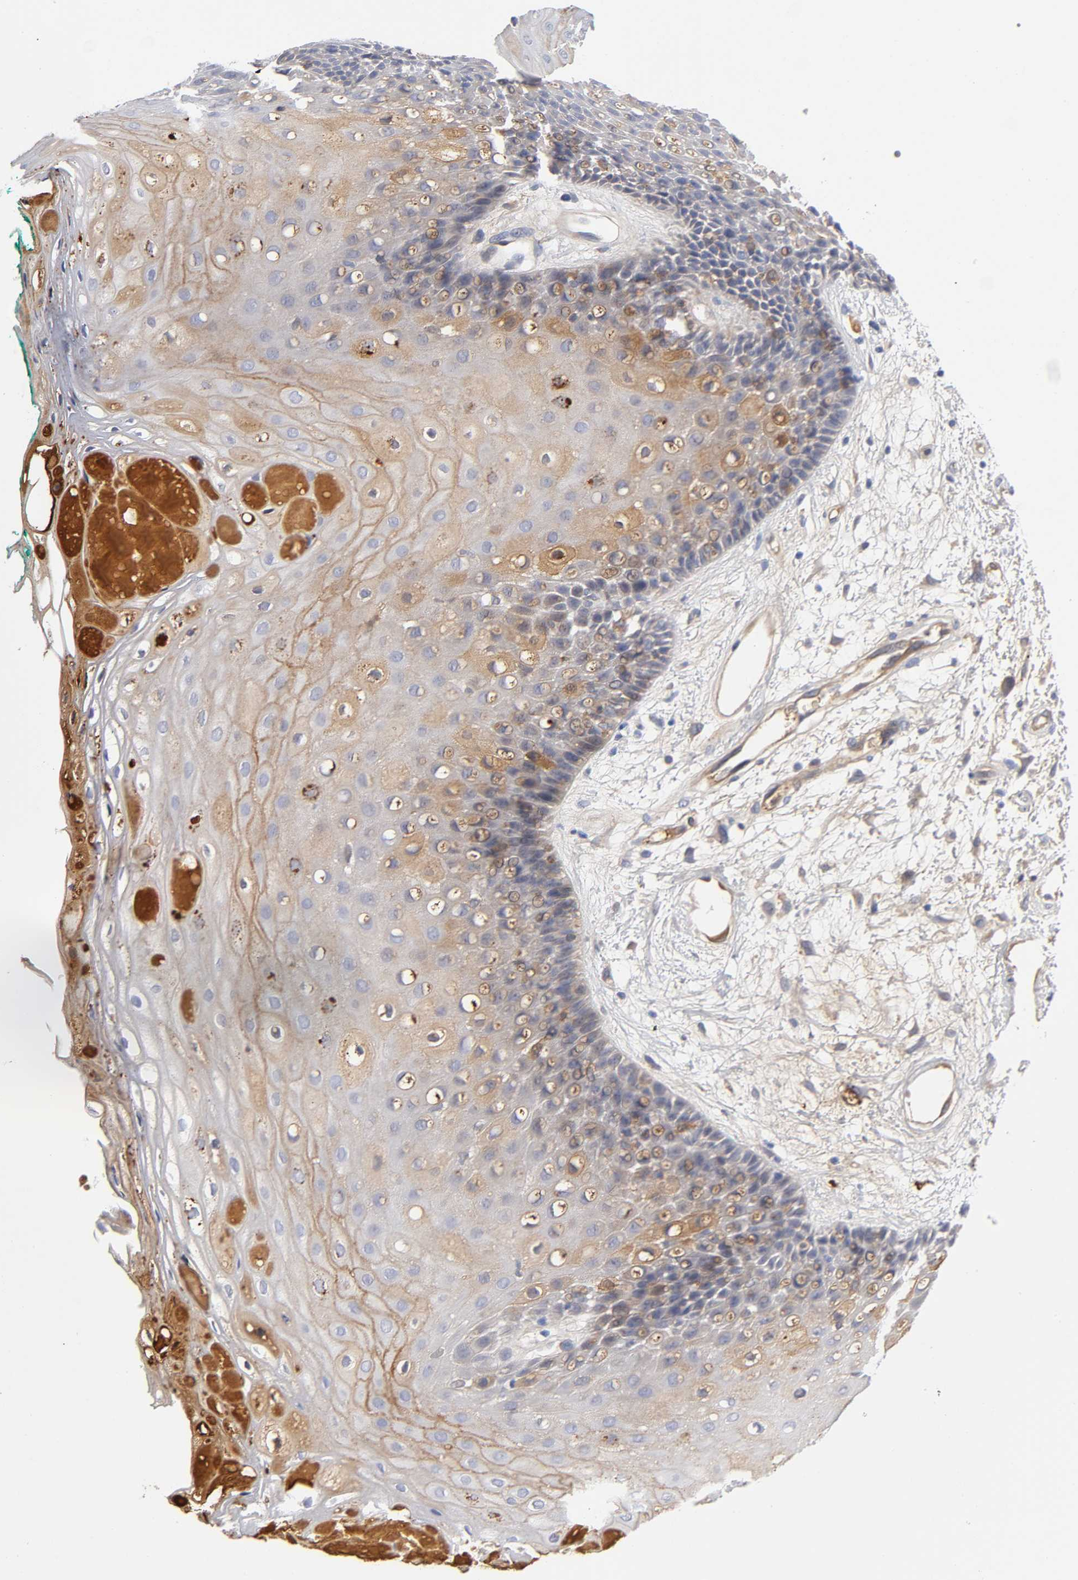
{"staining": {"intensity": "weak", "quantity": ">75%", "location": "cytoplasmic/membranous"}, "tissue": "oral mucosa", "cell_type": "Squamous epithelial cells", "image_type": "normal", "snomed": [{"axis": "morphology", "description": "Normal tissue, NOS"}, {"axis": "morphology", "description": "Squamous cell carcinoma, NOS"}, {"axis": "topography", "description": "Skeletal muscle"}, {"axis": "topography", "description": "Oral tissue"}, {"axis": "topography", "description": "Head-Neck"}], "caption": "Immunohistochemical staining of normal human oral mucosa demonstrates >75% levels of weak cytoplasmic/membranous protein expression in approximately >75% of squamous epithelial cells.", "gene": "NOVA1", "patient": {"sex": "female", "age": 84}}